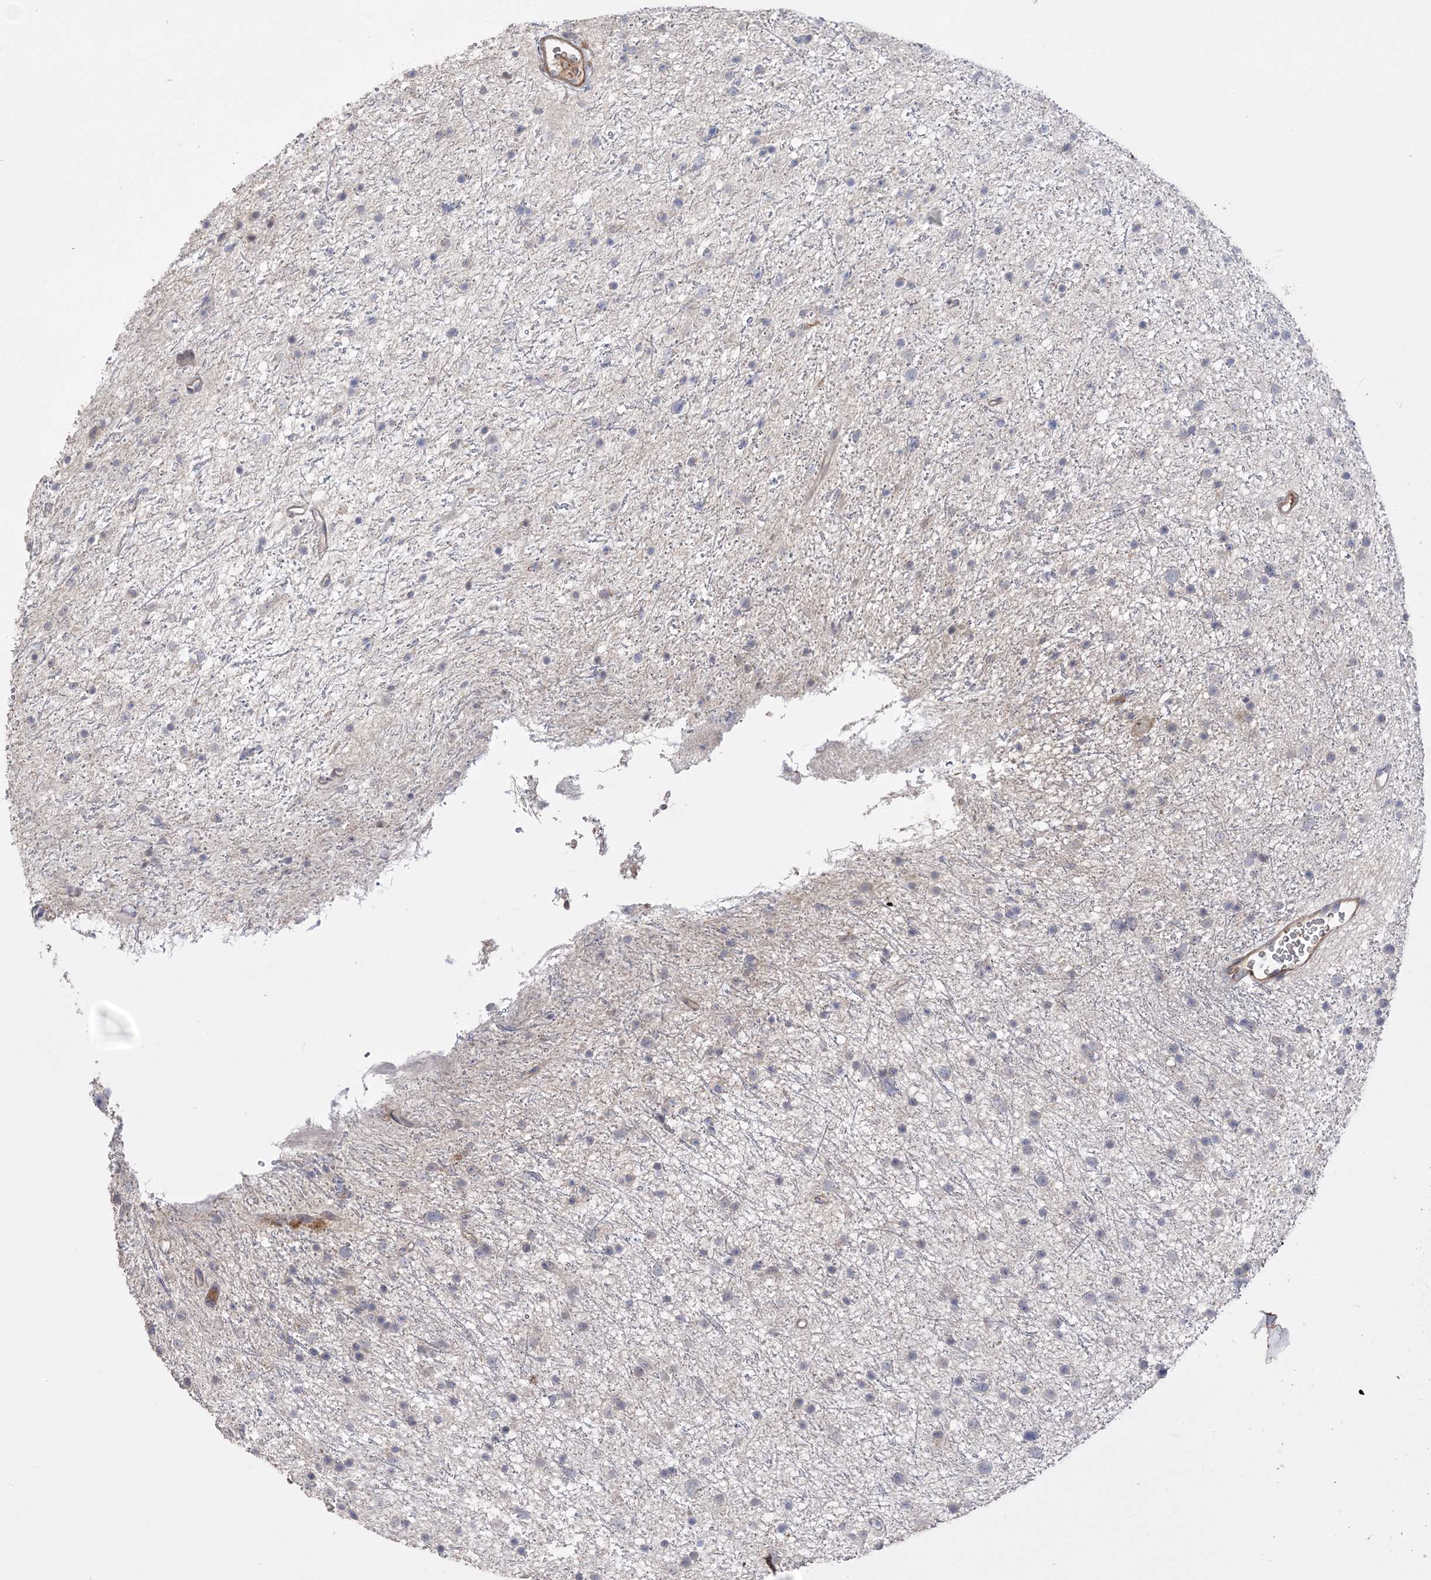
{"staining": {"intensity": "negative", "quantity": "none", "location": "none"}, "tissue": "glioma", "cell_type": "Tumor cells", "image_type": "cancer", "snomed": [{"axis": "morphology", "description": "Glioma, malignant, Low grade"}, {"axis": "topography", "description": "Cerebral cortex"}], "caption": "Immunohistochemistry (IHC) micrograph of neoplastic tissue: human malignant glioma (low-grade) stained with DAB (3,3'-diaminobenzidine) exhibits no significant protein positivity in tumor cells.", "gene": "SLFN14", "patient": {"sex": "female", "age": 39}}